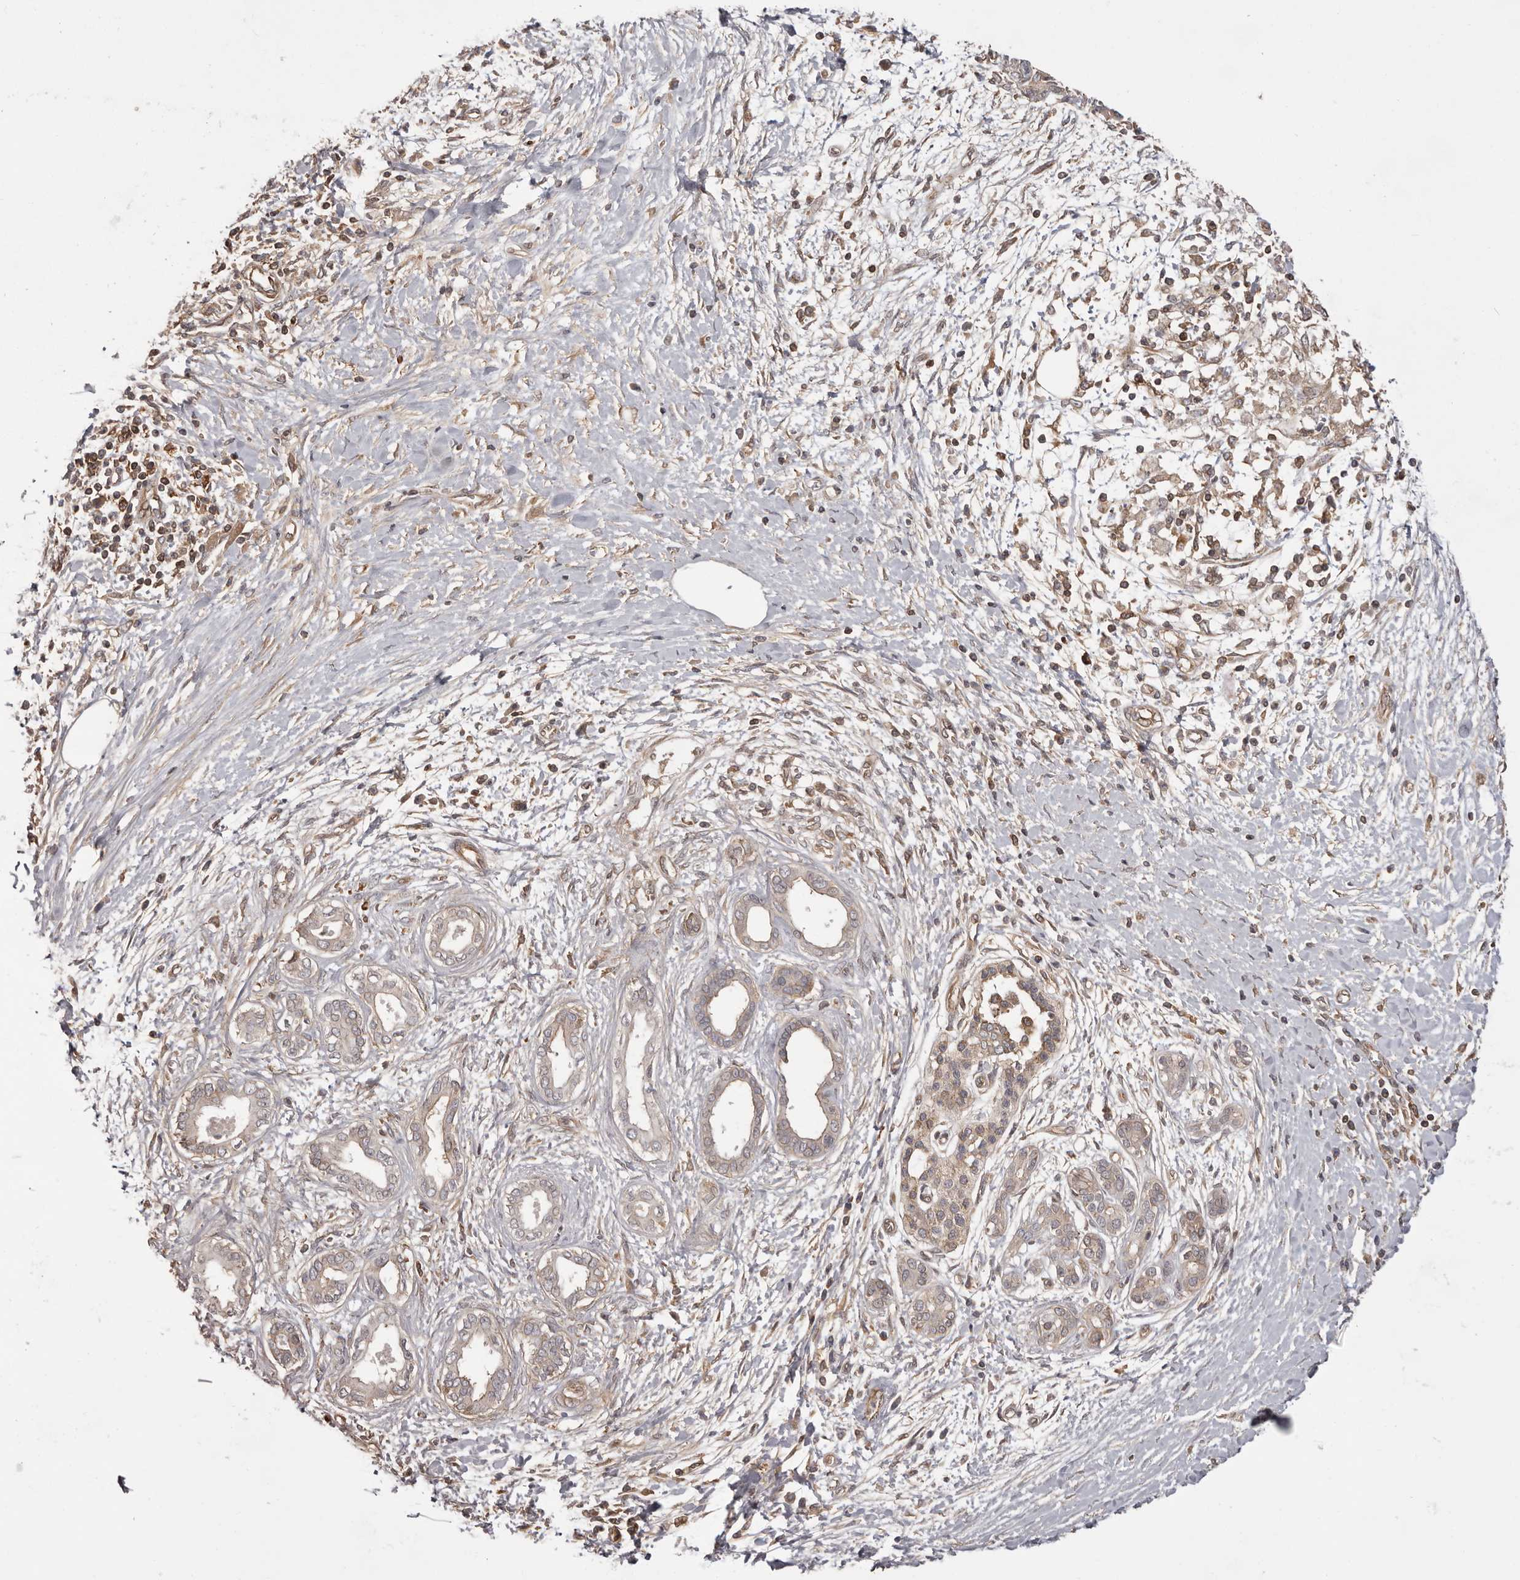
{"staining": {"intensity": "weak", "quantity": "25%-75%", "location": "cytoplasmic/membranous"}, "tissue": "pancreatic cancer", "cell_type": "Tumor cells", "image_type": "cancer", "snomed": [{"axis": "morphology", "description": "Adenocarcinoma, NOS"}, {"axis": "topography", "description": "Pancreas"}], "caption": "A histopathology image of human pancreatic cancer (adenocarcinoma) stained for a protein displays weak cytoplasmic/membranous brown staining in tumor cells.", "gene": "NFKBIA", "patient": {"sex": "male", "age": 58}}